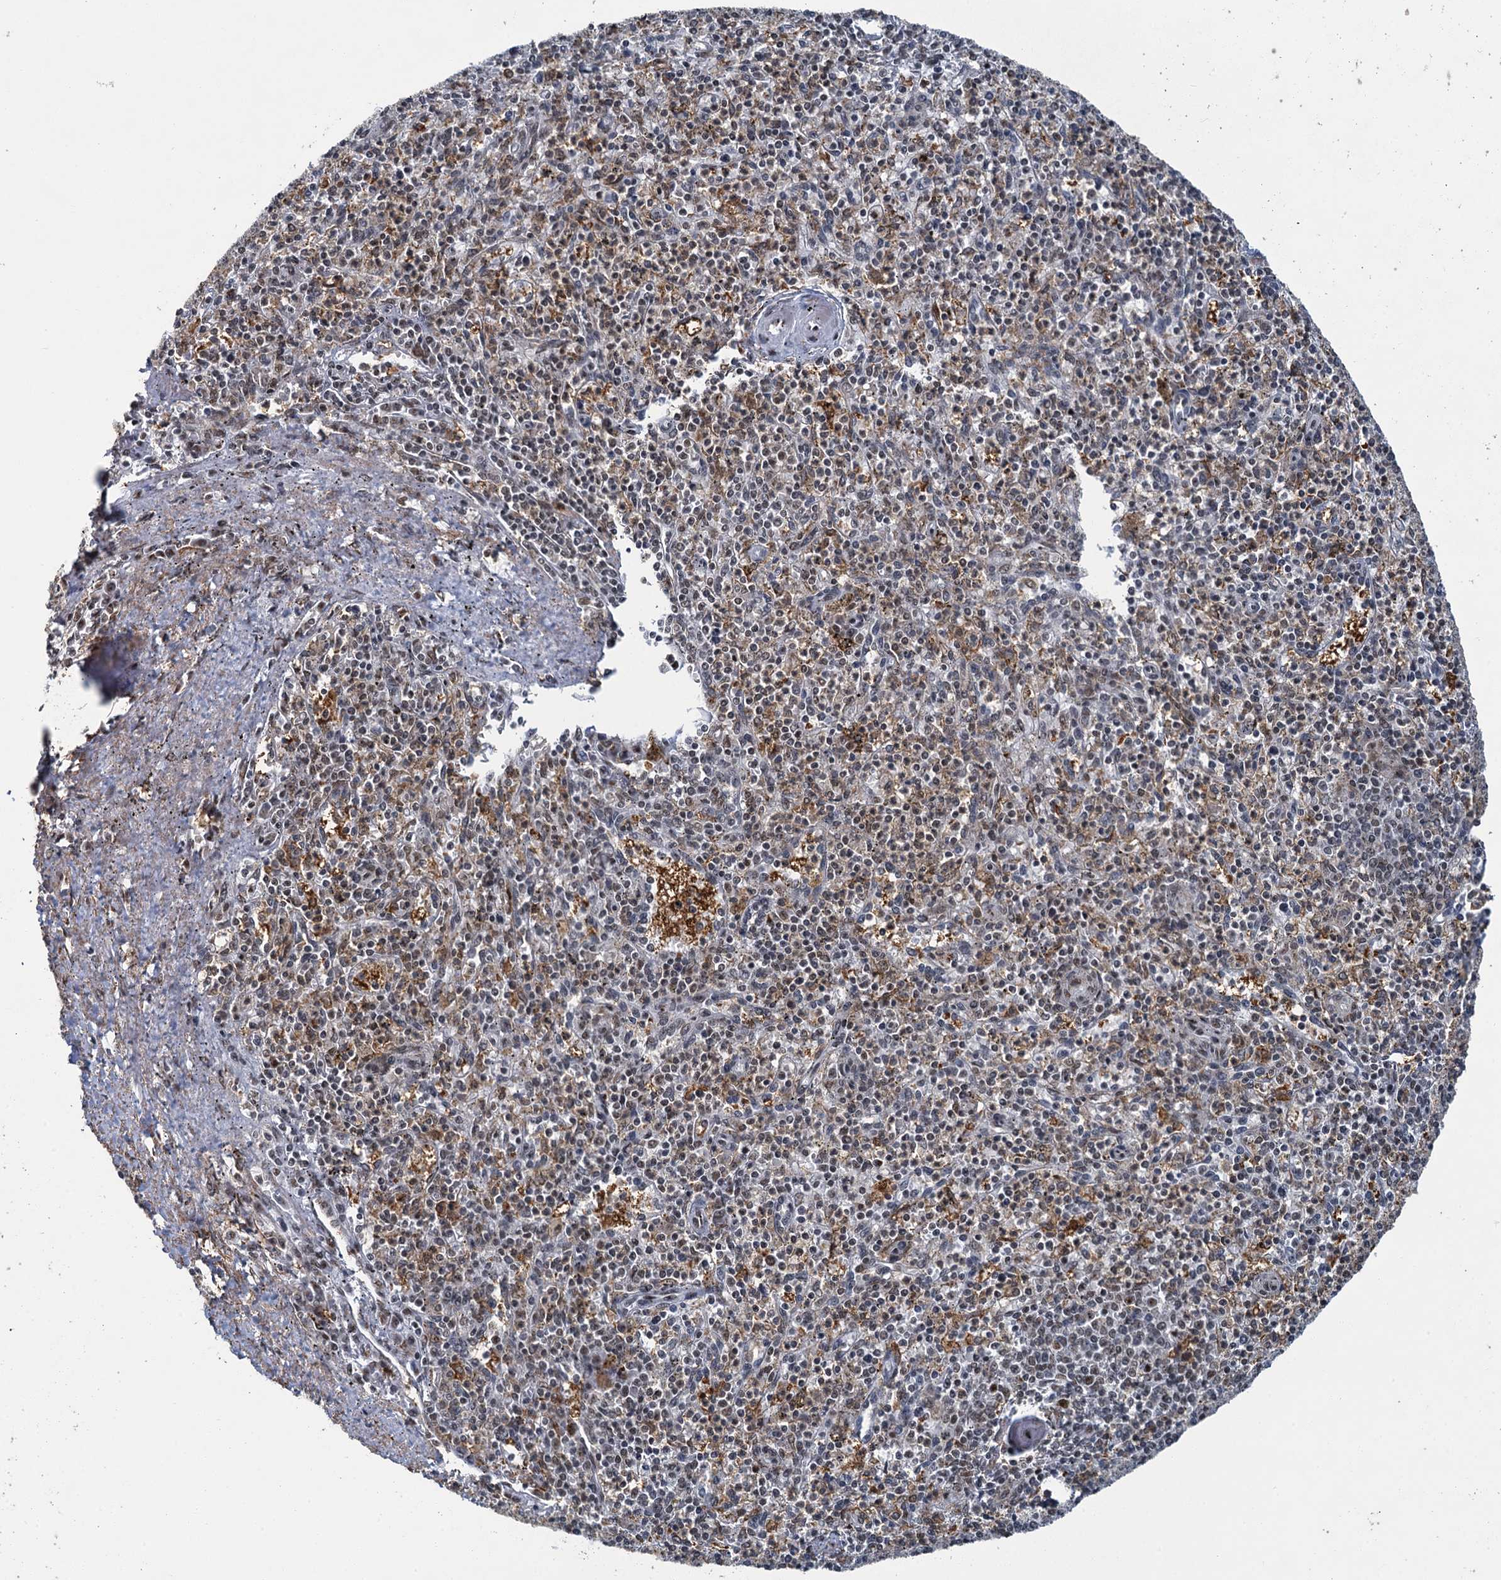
{"staining": {"intensity": "weak", "quantity": "<25%", "location": "nuclear"}, "tissue": "spleen", "cell_type": "Cells in red pulp", "image_type": "normal", "snomed": [{"axis": "morphology", "description": "Normal tissue, NOS"}, {"axis": "topography", "description": "Spleen"}], "caption": "Protein analysis of benign spleen demonstrates no significant positivity in cells in red pulp.", "gene": "PPHLN1", "patient": {"sex": "male", "age": 72}}